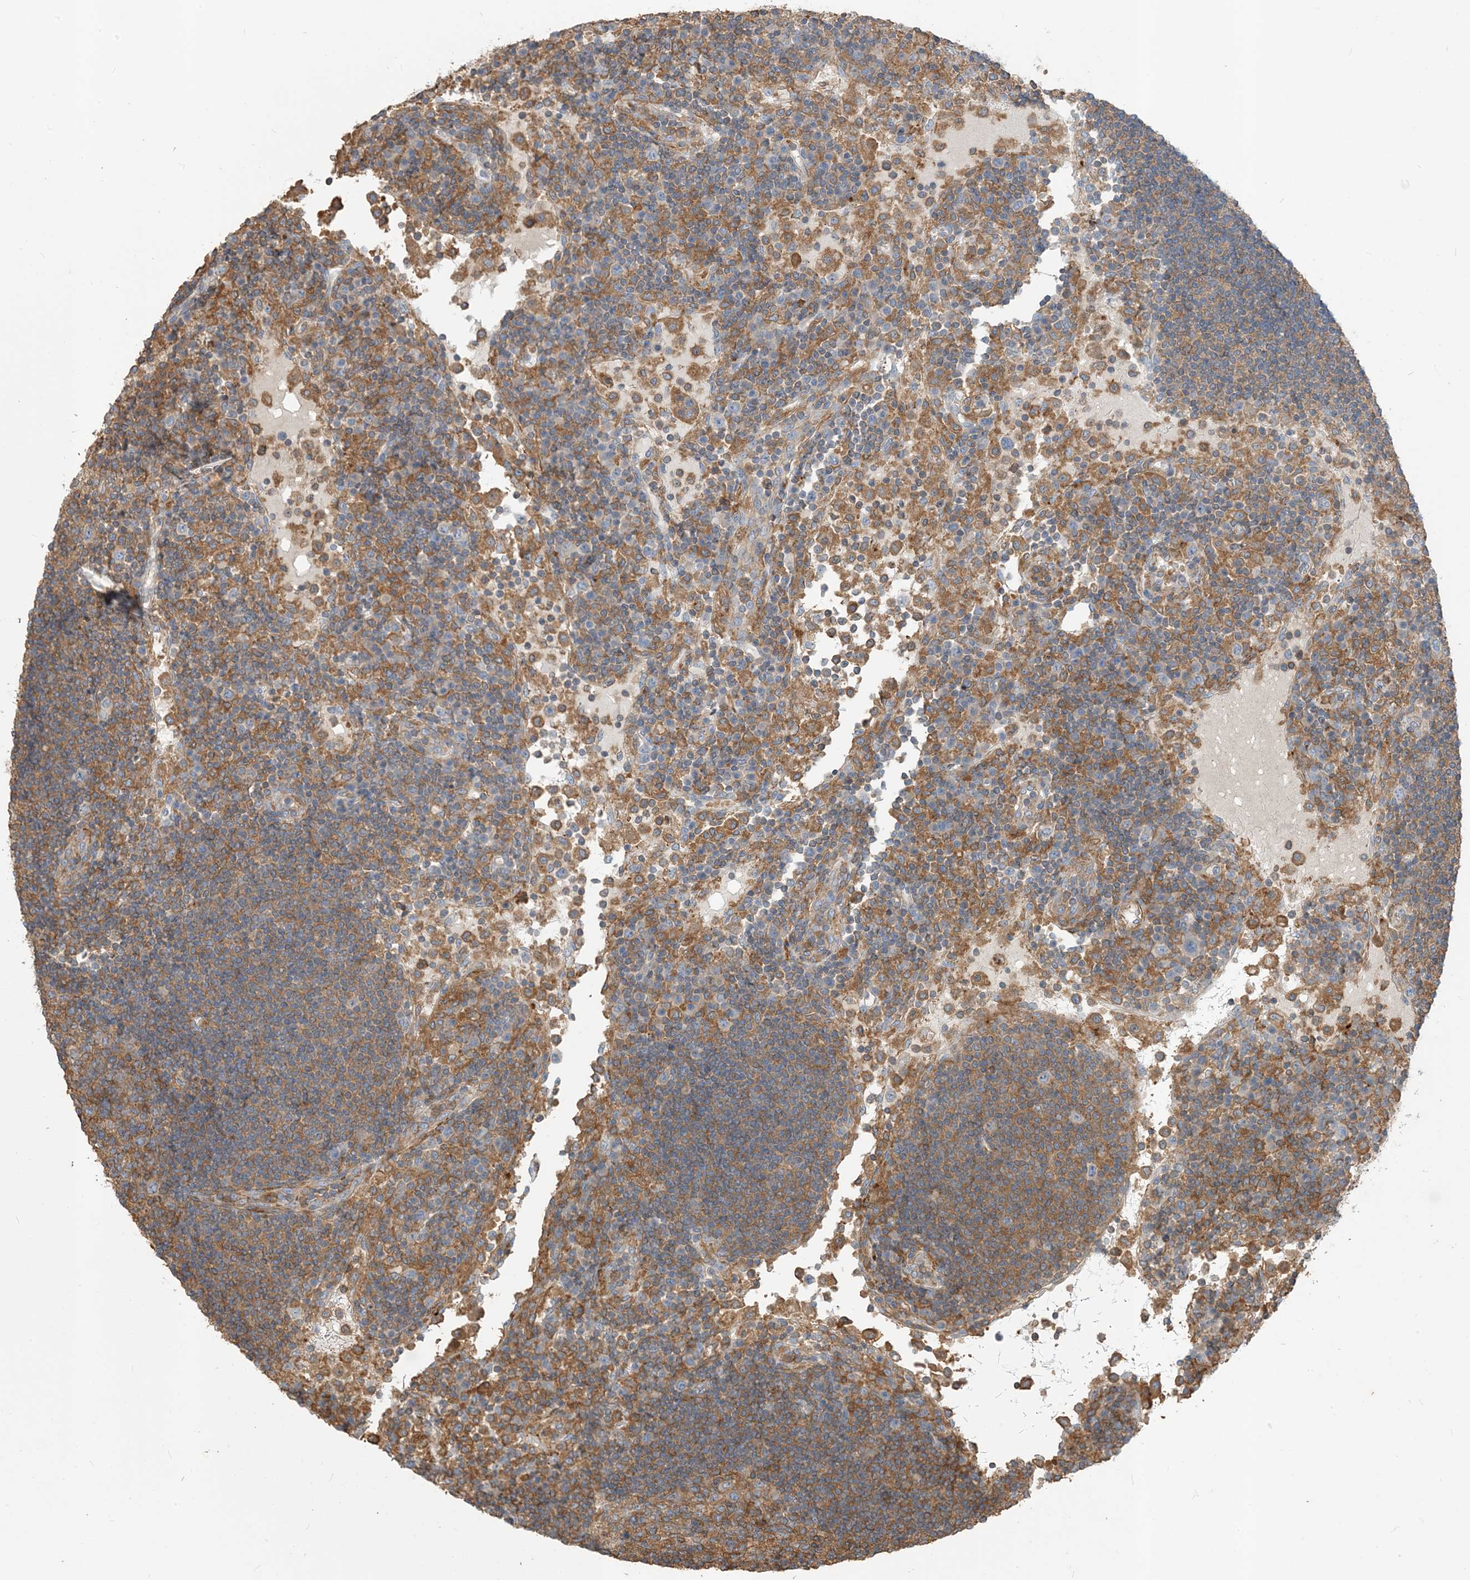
{"staining": {"intensity": "moderate", "quantity": "25%-75%", "location": "cytoplasmic/membranous"}, "tissue": "lymph node", "cell_type": "Non-germinal center cells", "image_type": "normal", "snomed": [{"axis": "morphology", "description": "Normal tissue, NOS"}, {"axis": "topography", "description": "Lymph node"}], "caption": "Protein staining of normal lymph node reveals moderate cytoplasmic/membranous expression in approximately 25%-75% of non-germinal center cells. Immunohistochemistry (ihc) stains the protein in brown and the nuclei are stained blue.", "gene": "PARVG", "patient": {"sex": "female", "age": 53}}